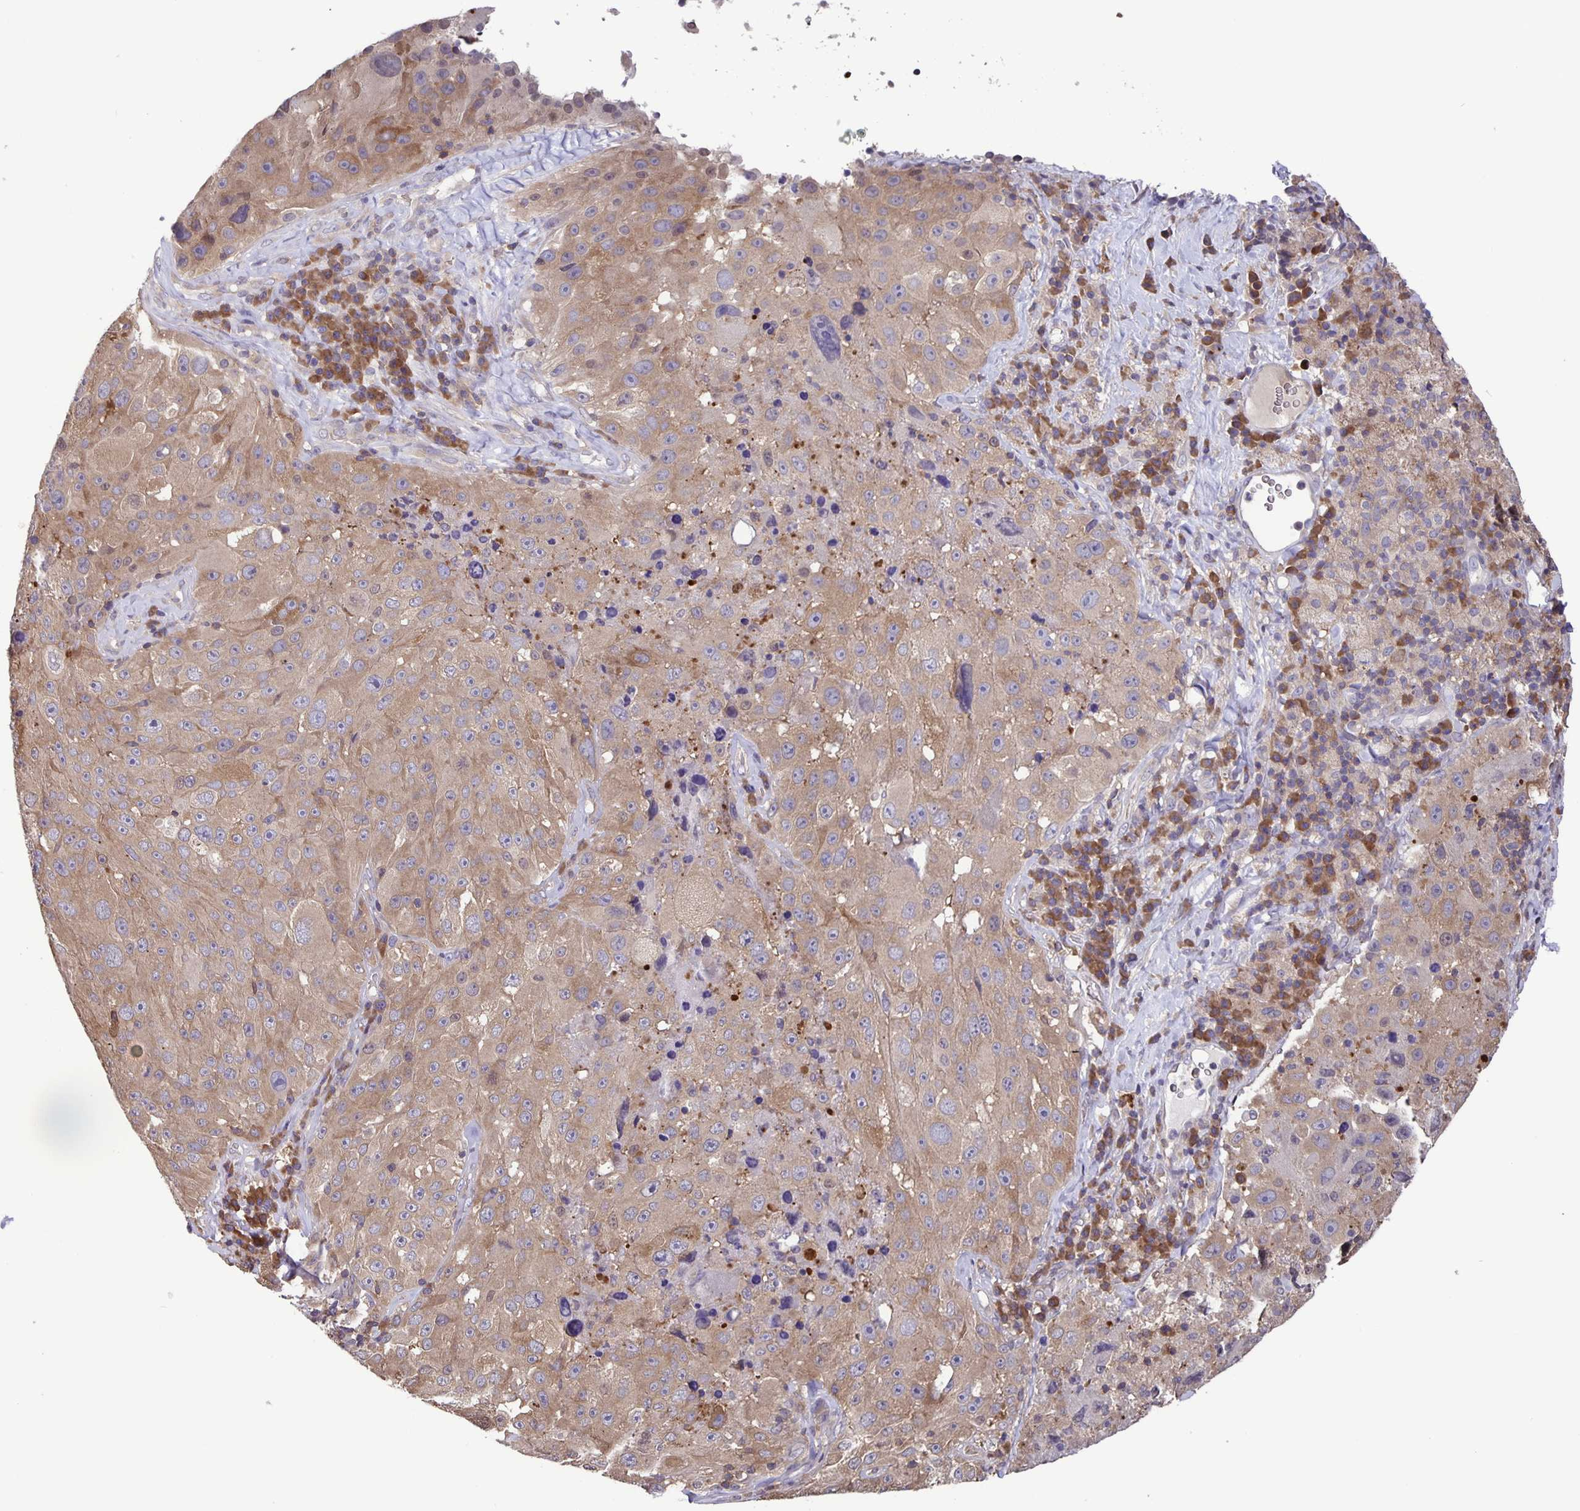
{"staining": {"intensity": "moderate", "quantity": ">75%", "location": "cytoplasmic/membranous"}, "tissue": "melanoma", "cell_type": "Tumor cells", "image_type": "cancer", "snomed": [{"axis": "morphology", "description": "Malignant melanoma, Metastatic site"}, {"axis": "topography", "description": "Lymph node"}], "caption": "IHC (DAB (3,3'-diaminobenzidine)) staining of human melanoma exhibits moderate cytoplasmic/membranous protein staining in about >75% of tumor cells.", "gene": "FEM1C", "patient": {"sex": "male", "age": 62}}